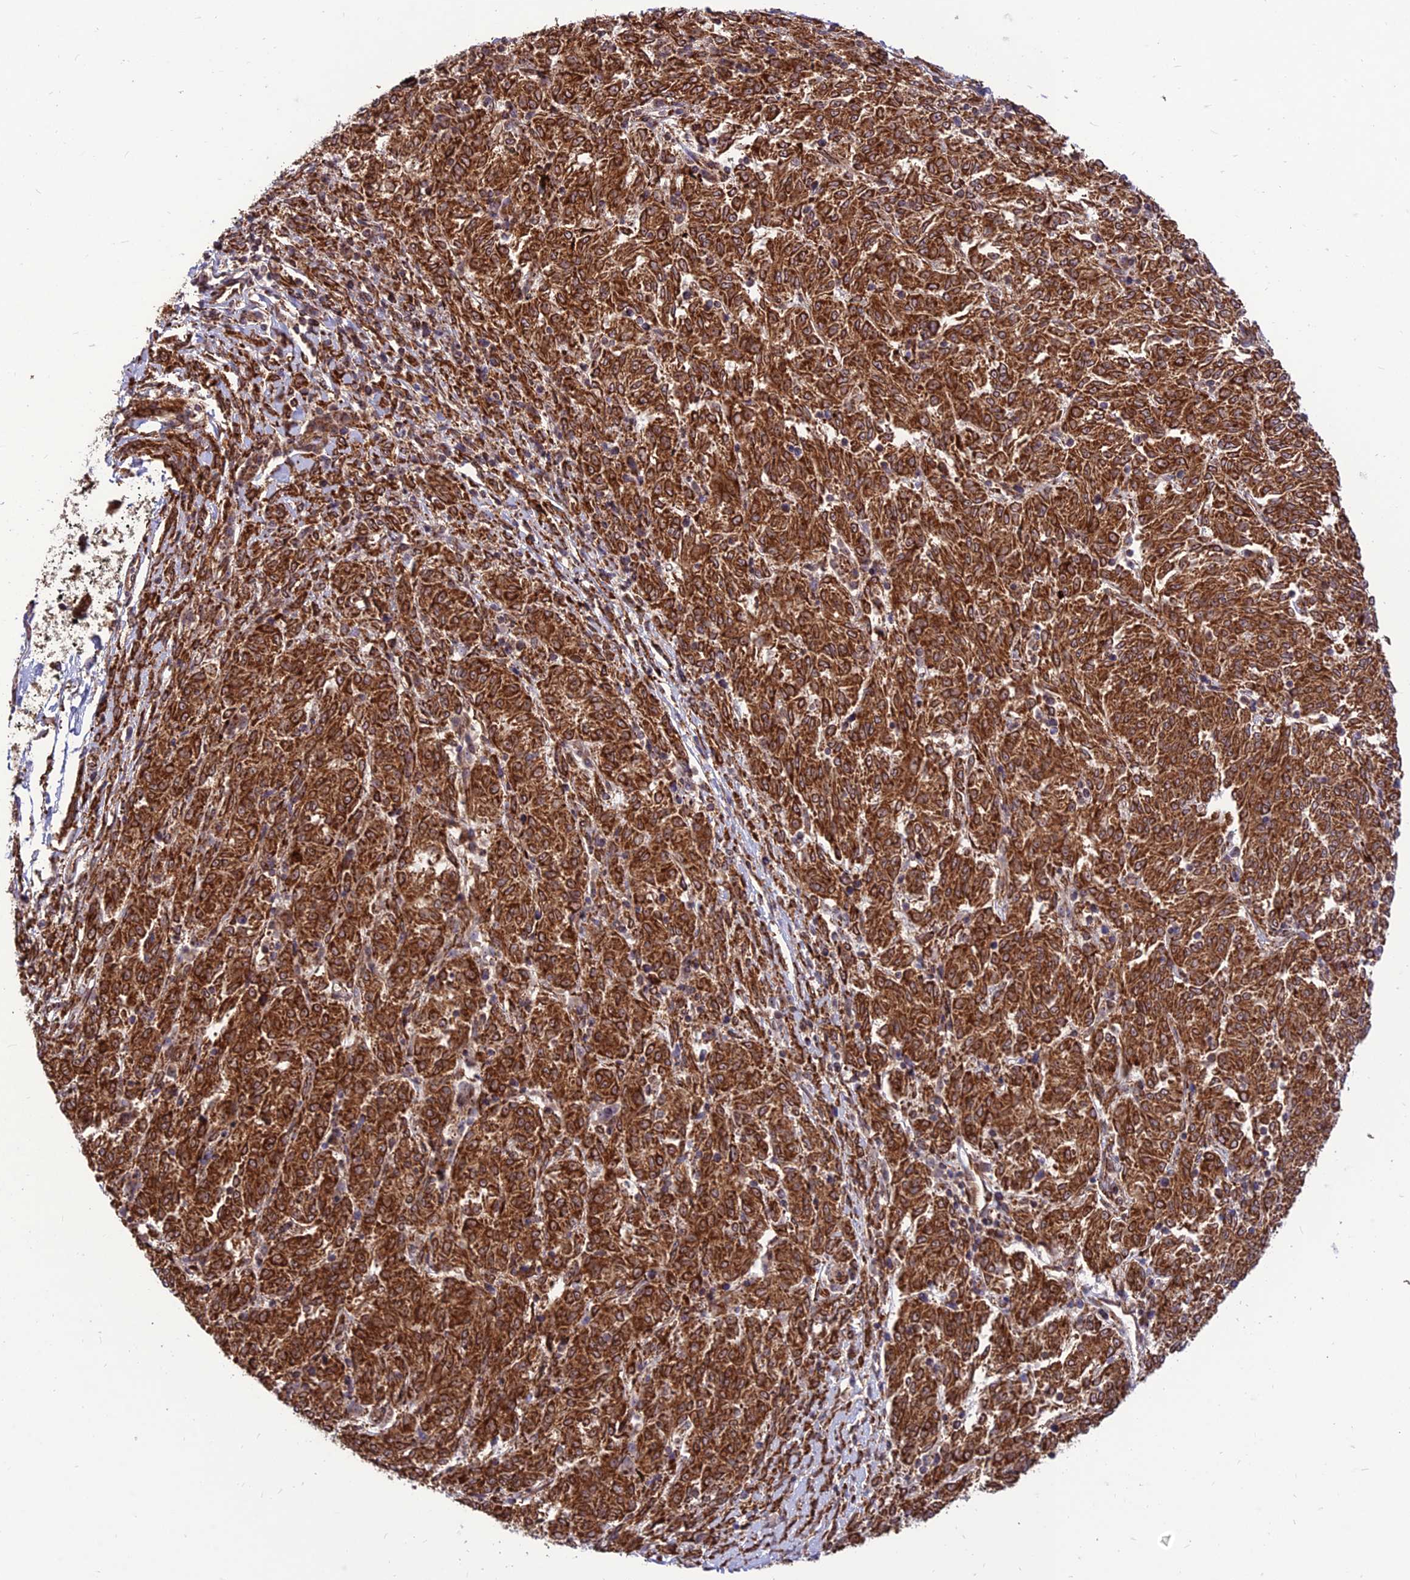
{"staining": {"intensity": "strong", "quantity": ">75%", "location": "cytoplasmic/membranous"}, "tissue": "melanoma", "cell_type": "Tumor cells", "image_type": "cancer", "snomed": [{"axis": "morphology", "description": "Malignant melanoma, NOS"}, {"axis": "topography", "description": "Skin"}], "caption": "Protein staining of melanoma tissue exhibits strong cytoplasmic/membranous positivity in approximately >75% of tumor cells. The staining was performed using DAB (3,3'-diaminobenzidine) to visualize the protein expression in brown, while the nuclei were stained in blue with hematoxylin (Magnification: 20x).", "gene": "CRTAP", "patient": {"sex": "female", "age": 72}}